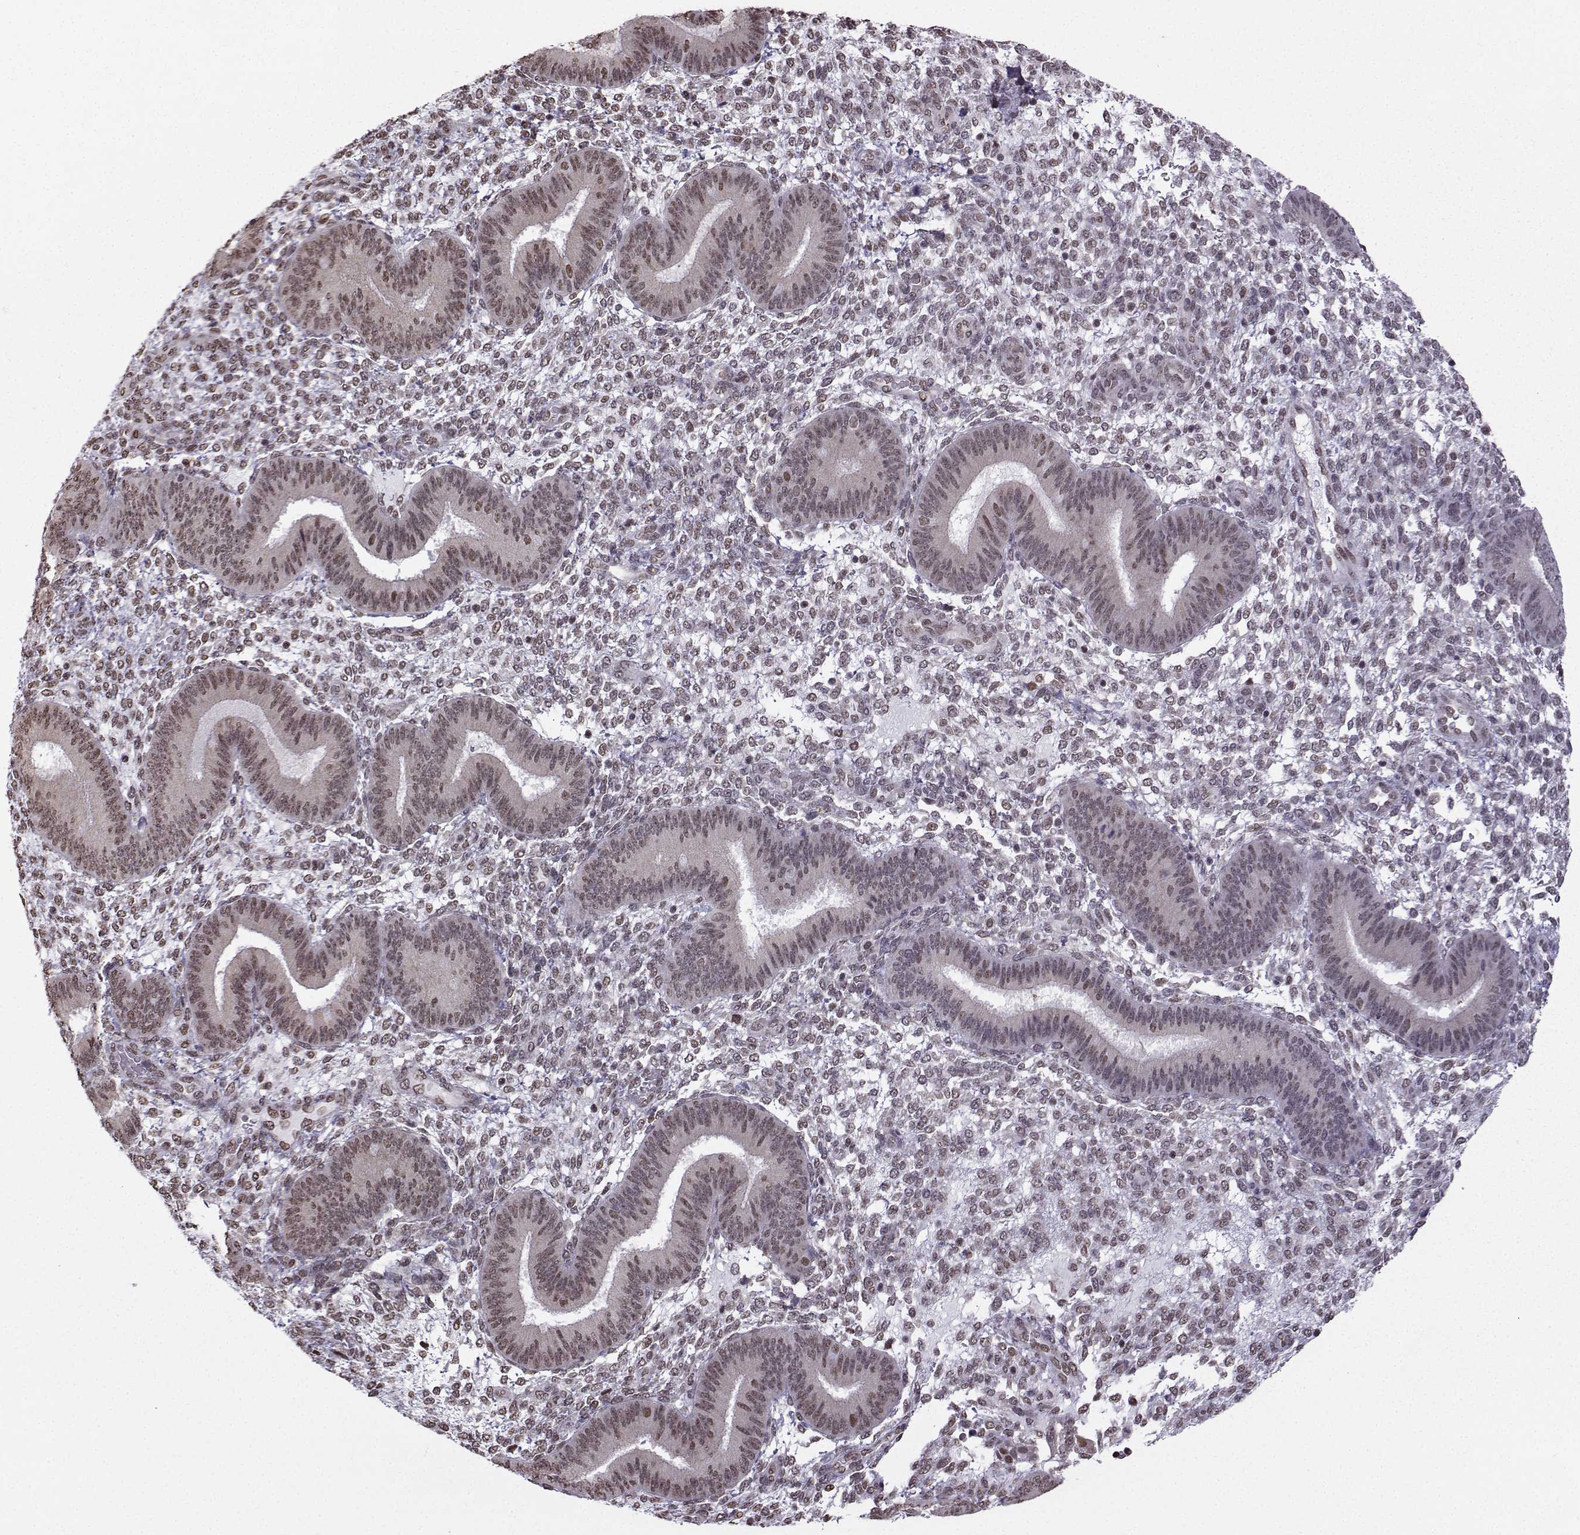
{"staining": {"intensity": "weak", "quantity": "25%-75%", "location": "nuclear"}, "tissue": "endometrium", "cell_type": "Cells in endometrial stroma", "image_type": "normal", "snomed": [{"axis": "morphology", "description": "Normal tissue, NOS"}, {"axis": "topography", "description": "Endometrium"}], "caption": "Endometrium stained with immunohistochemistry exhibits weak nuclear staining in about 25%-75% of cells in endometrial stroma.", "gene": "EZH1", "patient": {"sex": "female", "age": 39}}